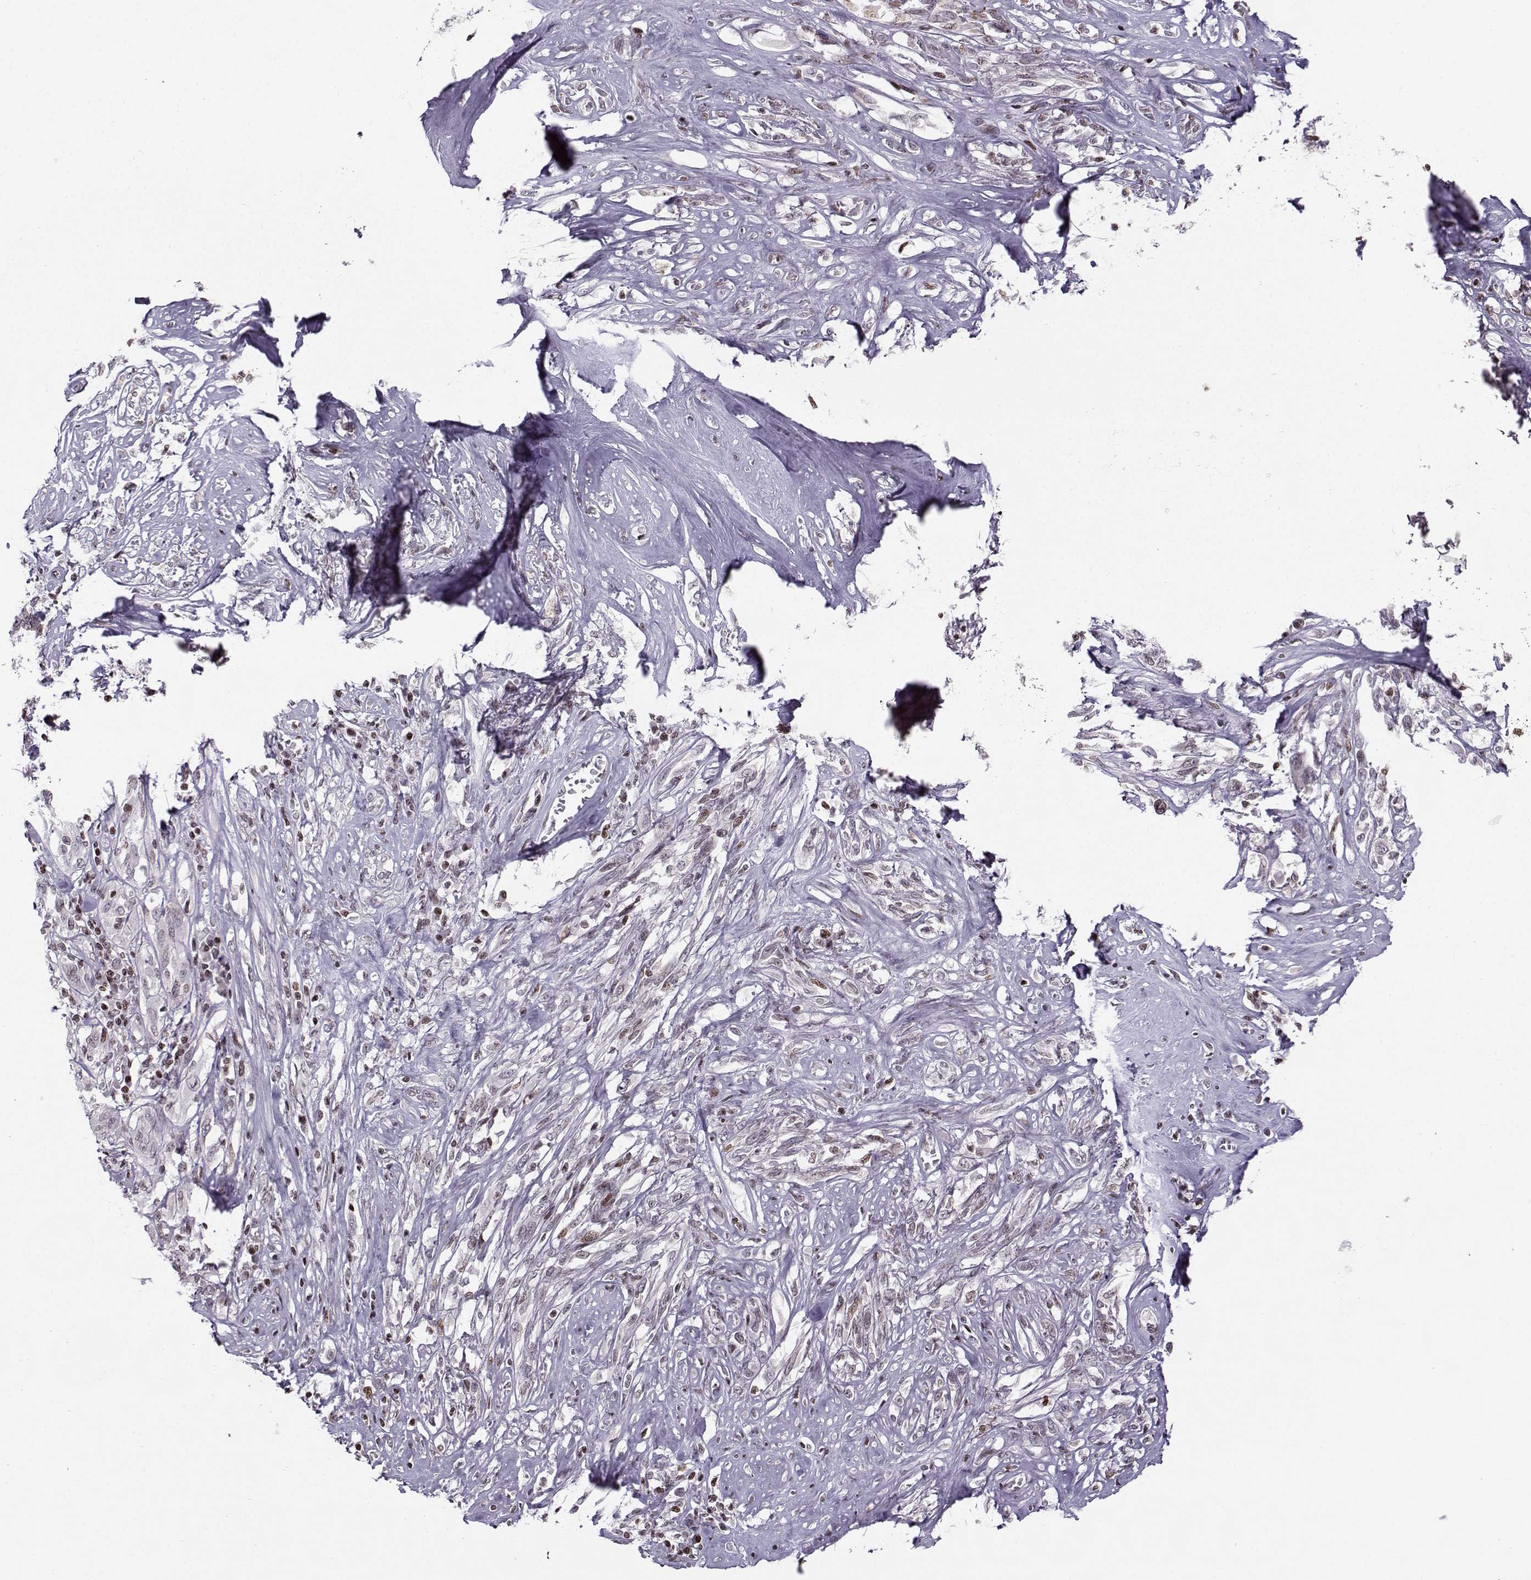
{"staining": {"intensity": "weak", "quantity": "<25%", "location": "nuclear"}, "tissue": "melanoma", "cell_type": "Tumor cells", "image_type": "cancer", "snomed": [{"axis": "morphology", "description": "Malignant melanoma, NOS"}, {"axis": "topography", "description": "Skin"}], "caption": "A histopathology image of malignant melanoma stained for a protein demonstrates no brown staining in tumor cells.", "gene": "ZNF19", "patient": {"sex": "female", "age": 91}}